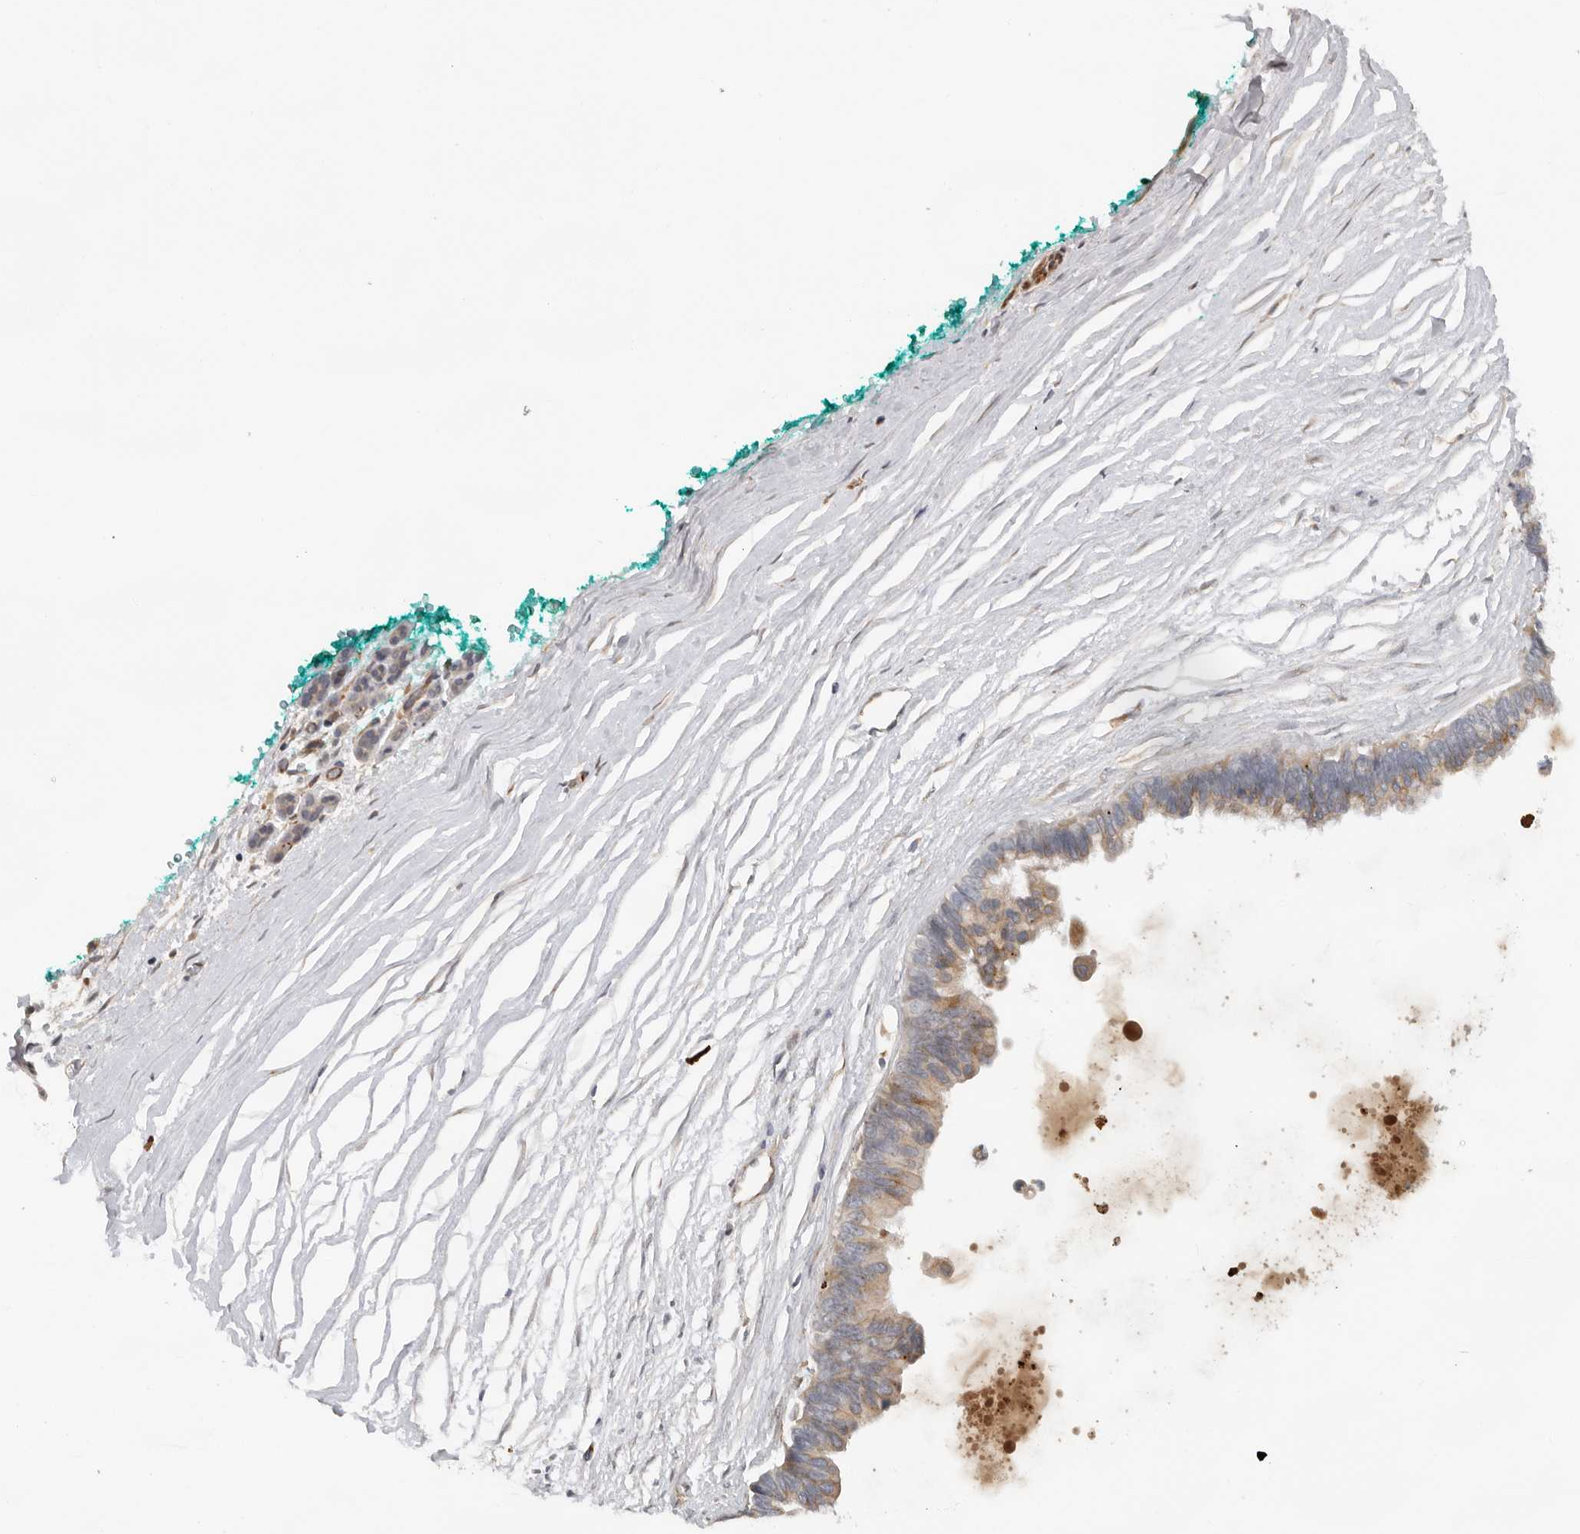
{"staining": {"intensity": "moderate", "quantity": ">75%", "location": "cytoplasmic/membranous"}, "tissue": "pancreatic cancer", "cell_type": "Tumor cells", "image_type": "cancer", "snomed": [{"axis": "morphology", "description": "Adenocarcinoma, NOS"}, {"axis": "topography", "description": "Pancreas"}], "caption": "Immunohistochemistry staining of pancreatic cancer, which reveals medium levels of moderate cytoplasmic/membranous expression in approximately >75% of tumor cells indicating moderate cytoplasmic/membranous protein expression. The staining was performed using DAB (3,3'-diaminobenzidine) (brown) for protein detection and nuclei were counterstained in hematoxylin (blue).", "gene": "RNF157", "patient": {"sex": "female", "age": 72}}